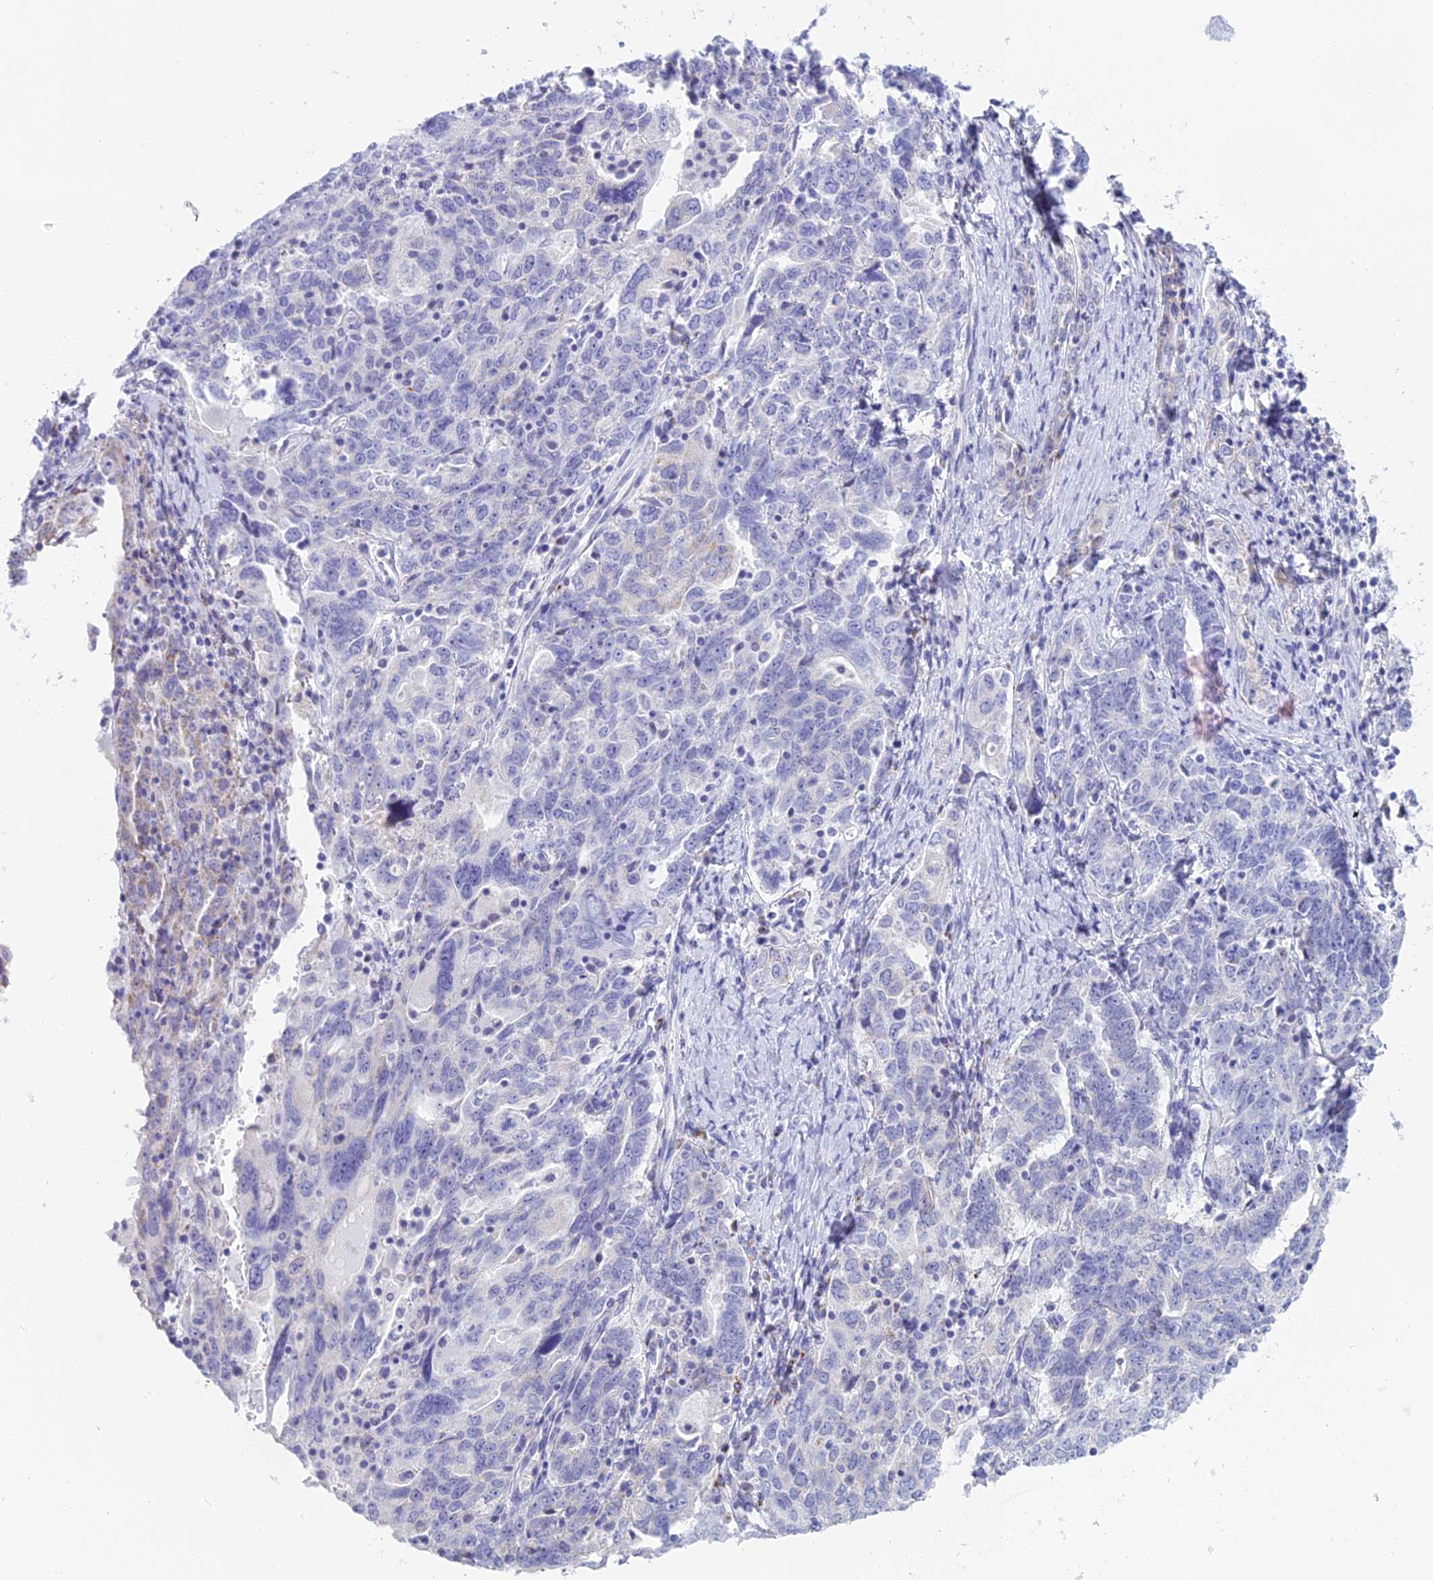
{"staining": {"intensity": "negative", "quantity": "none", "location": "none"}, "tissue": "ovarian cancer", "cell_type": "Tumor cells", "image_type": "cancer", "snomed": [{"axis": "morphology", "description": "Carcinoma, endometroid"}, {"axis": "topography", "description": "Ovary"}], "caption": "Immunohistochemical staining of human ovarian endometroid carcinoma displays no significant positivity in tumor cells.", "gene": "CGB2", "patient": {"sex": "female", "age": 62}}